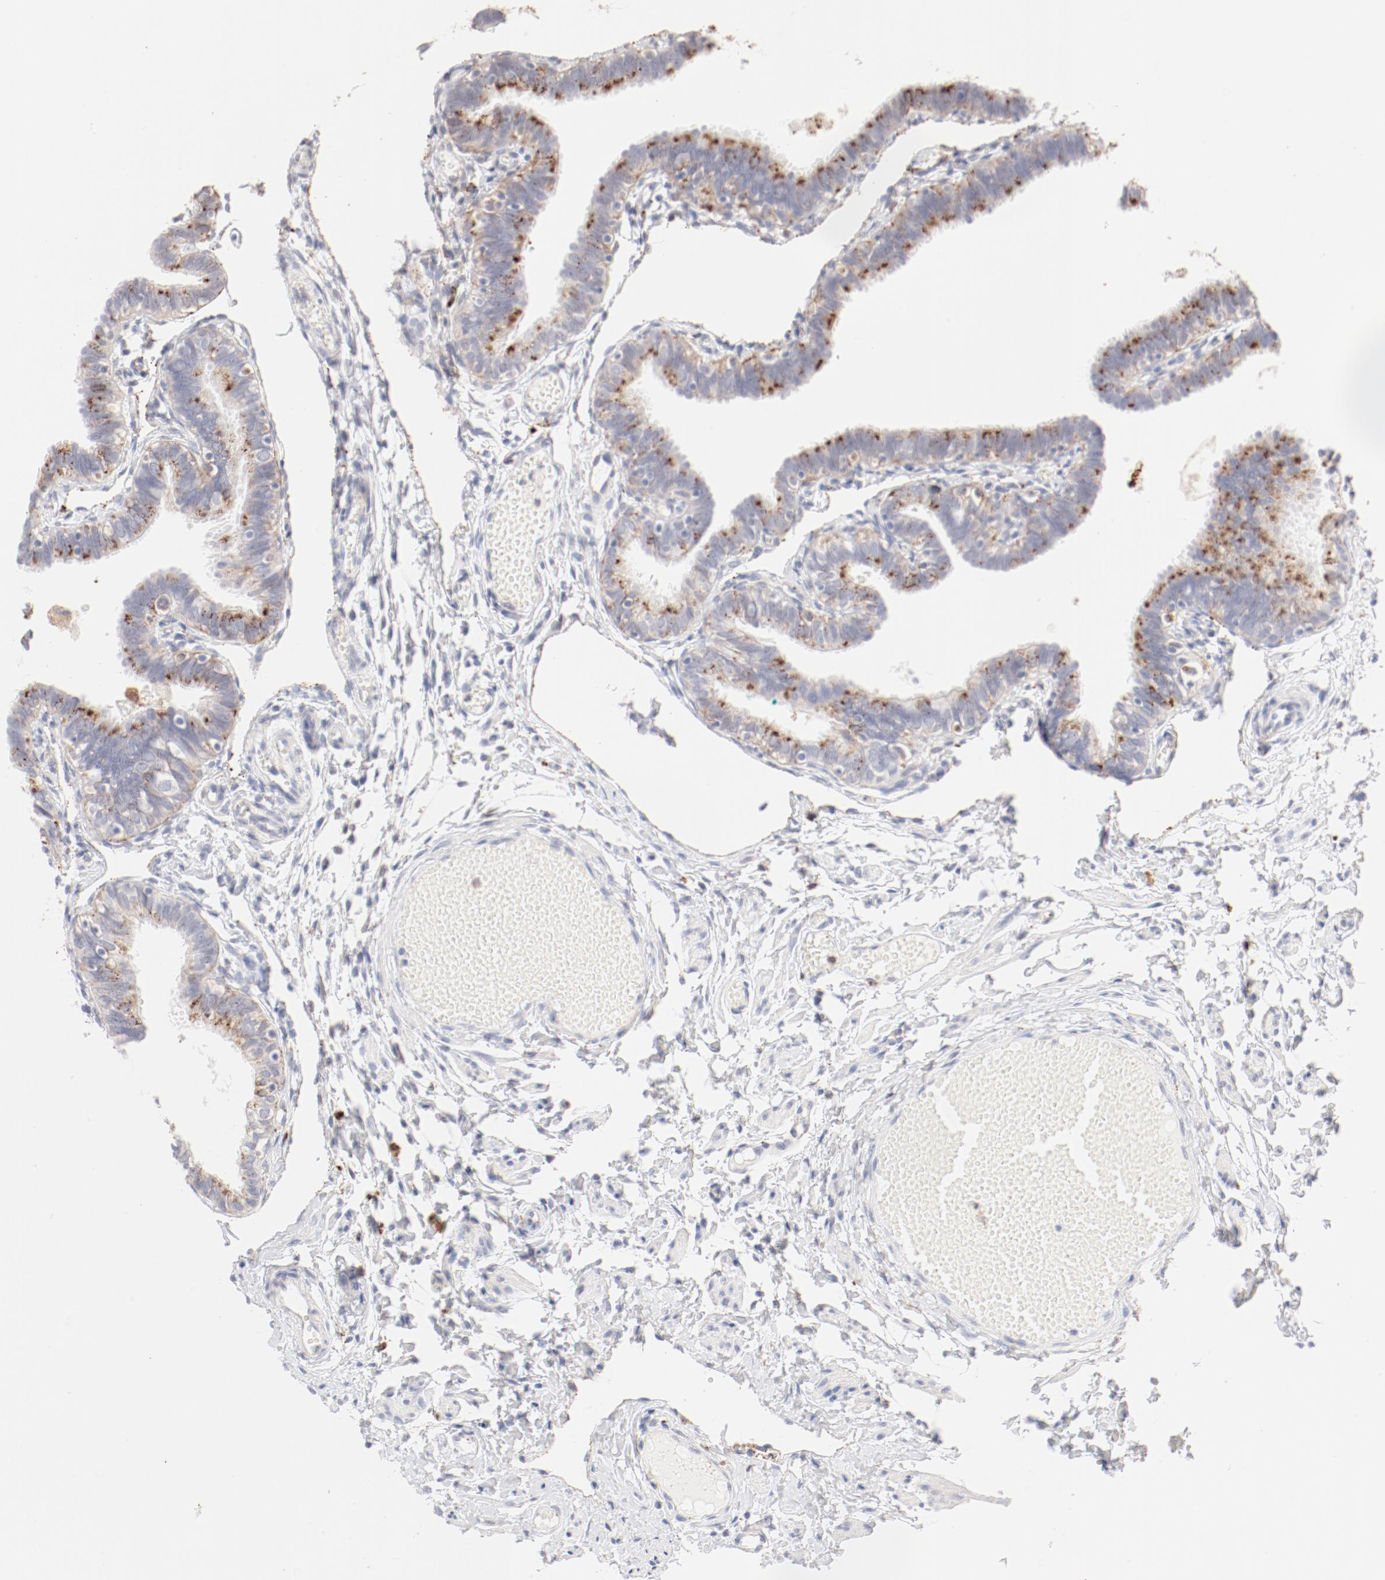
{"staining": {"intensity": "strong", "quantity": "25%-75%", "location": "cytoplasmic/membranous"}, "tissue": "fallopian tube", "cell_type": "Glandular cells", "image_type": "normal", "snomed": [{"axis": "morphology", "description": "Normal tissue, NOS"}, {"axis": "topography", "description": "Fallopian tube"}], "caption": "Normal fallopian tube reveals strong cytoplasmic/membranous staining in about 25%-75% of glandular cells.", "gene": "CTSH", "patient": {"sex": "female", "age": 46}}